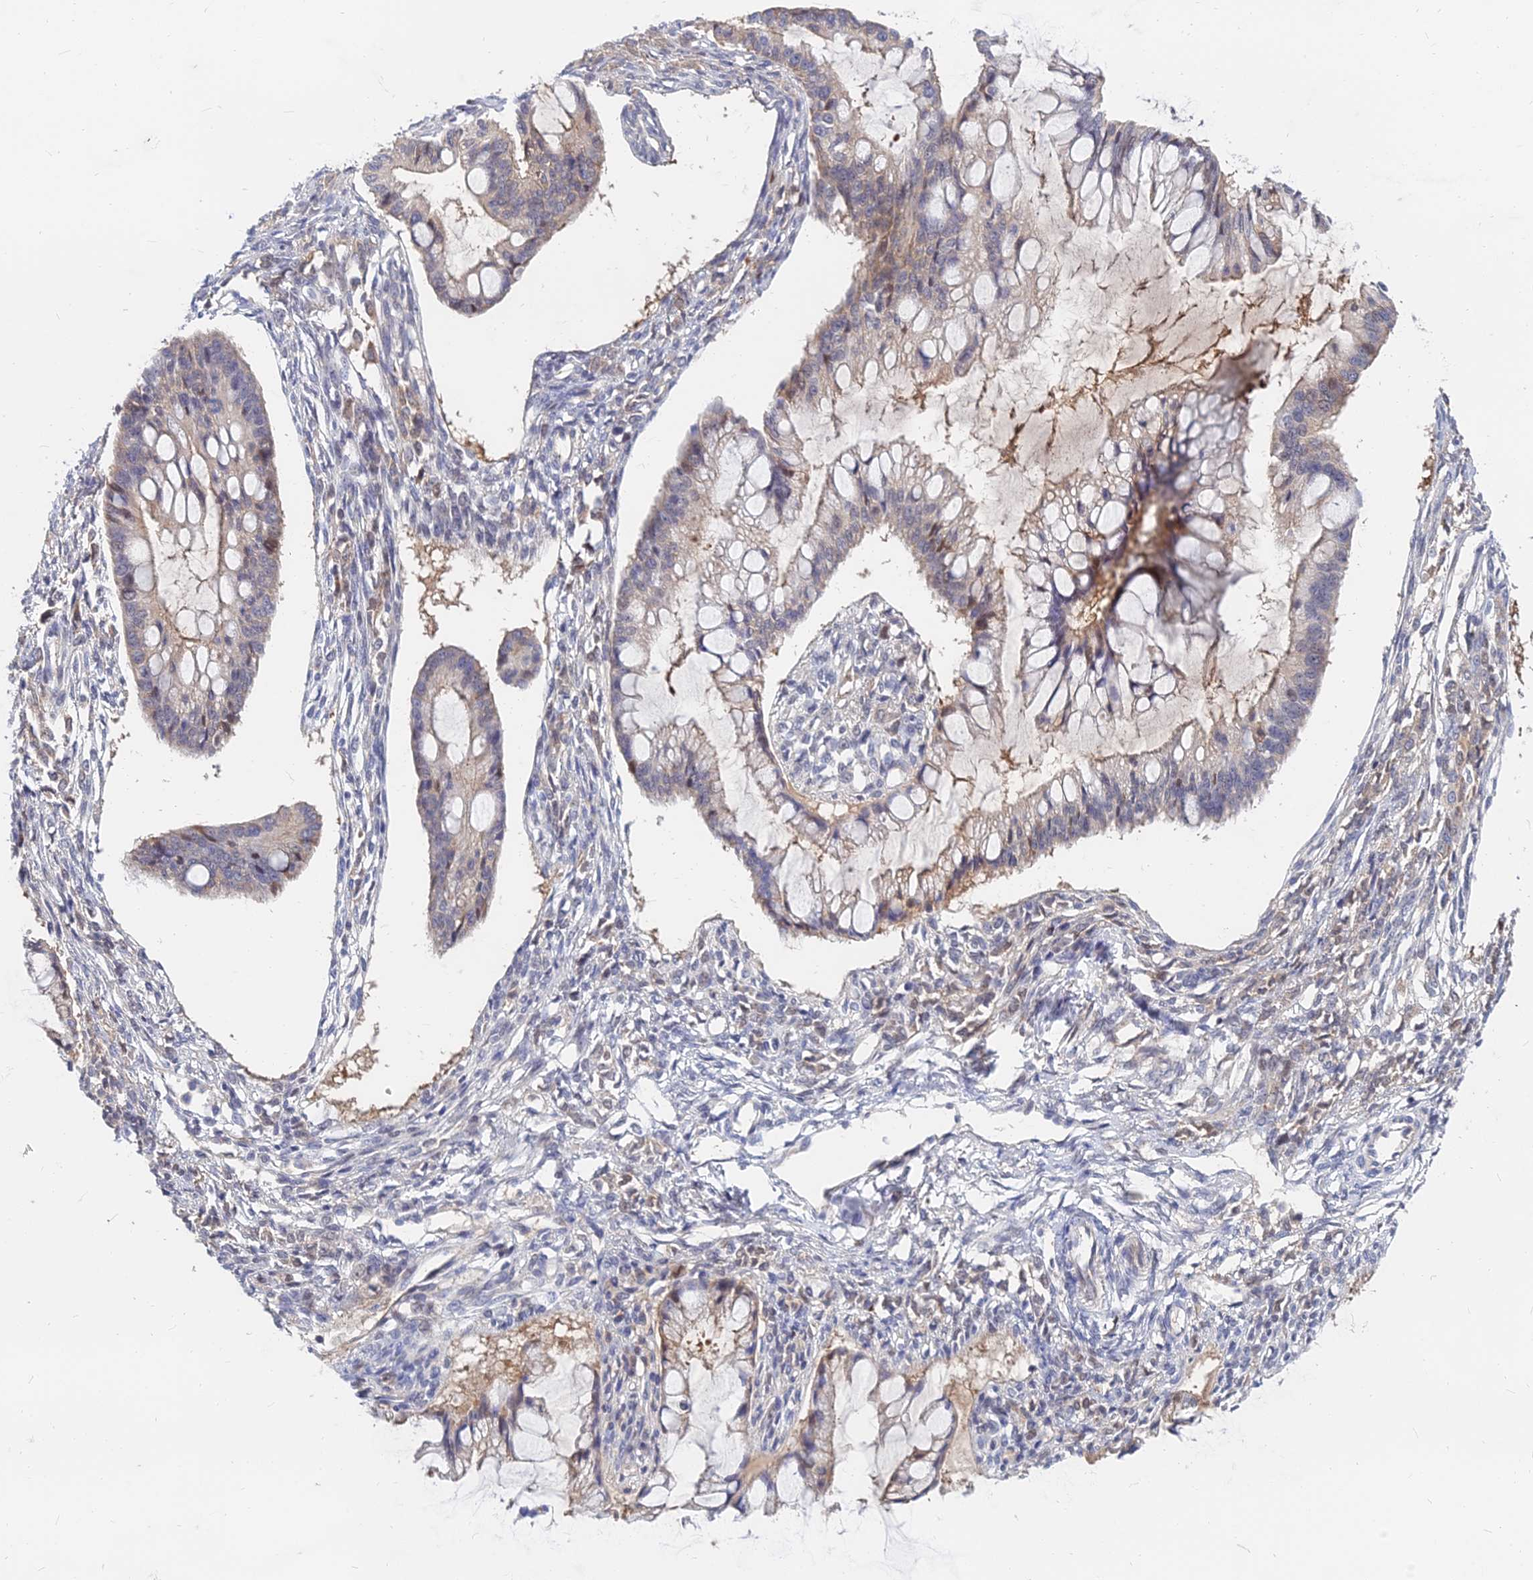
{"staining": {"intensity": "weak", "quantity": "<25%", "location": "cytoplasmic/membranous"}, "tissue": "ovarian cancer", "cell_type": "Tumor cells", "image_type": "cancer", "snomed": [{"axis": "morphology", "description": "Cystadenocarcinoma, mucinous, NOS"}, {"axis": "topography", "description": "Ovary"}], "caption": "This photomicrograph is of ovarian cancer (mucinous cystadenocarcinoma) stained with IHC to label a protein in brown with the nuclei are counter-stained blue. There is no positivity in tumor cells.", "gene": "B3GALT4", "patient": {"sex": "female", "age": 73}}